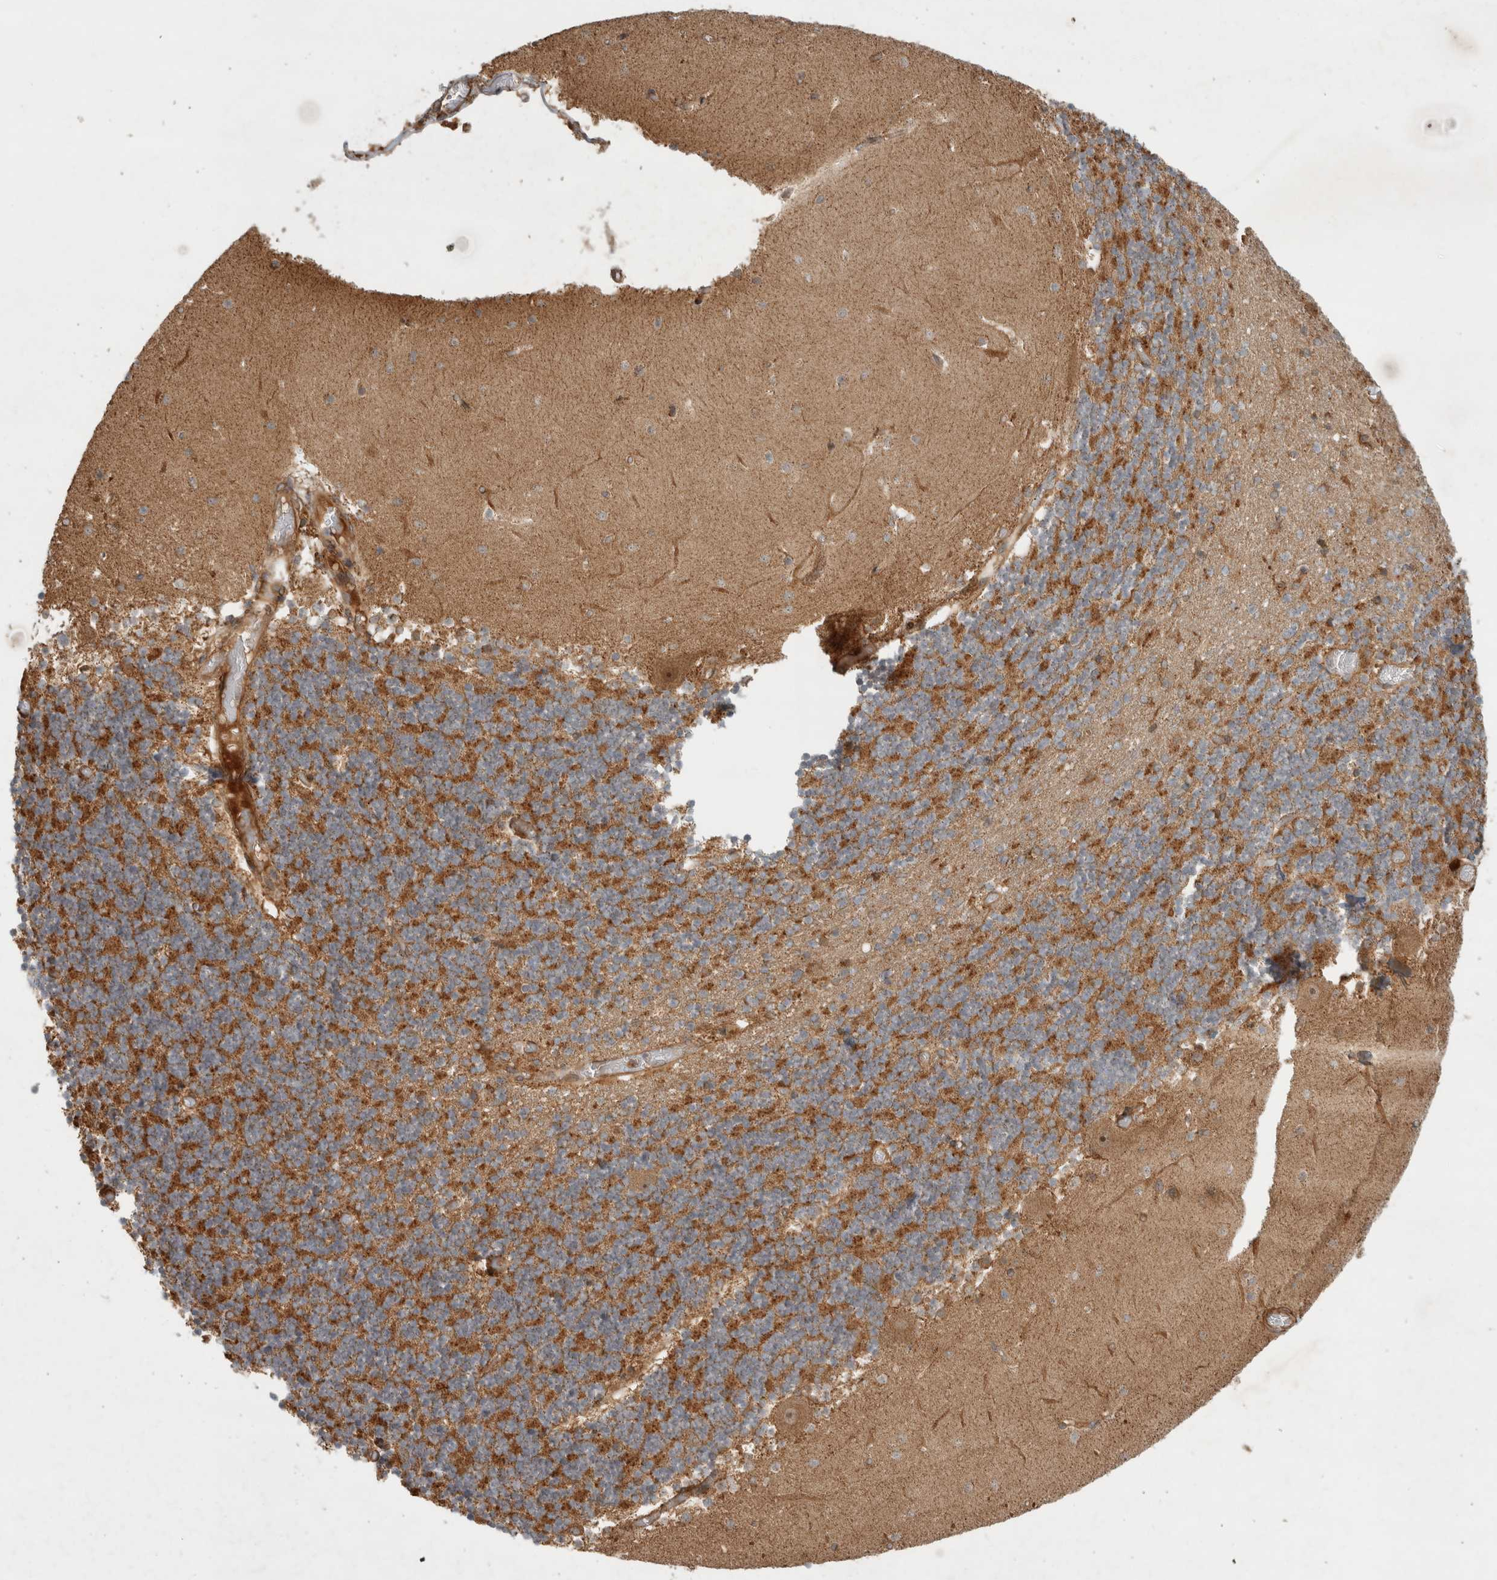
{"staining": {"intensity": "moderate", "quantity": ">75%", "location": "cytoplasmic/membranous"}, "tissue": "cerebellum", "cell_type": "Cells in granular layer", "image_type": "normal", "snomed": [{"axis": "morphology", "description": "Normal tissue, NOS"}, {"axis": "topography", "description": "Cerebellum"}], "caption": "This photomicrograph displays immunohistochemistry staining of benign cerebellum, with medium moderate cytoplasmic/membranous expression in approximately >75% of cells in granular layer.", "gene": "TUBD1", "patient": {"sex": "female", "age": 28}}